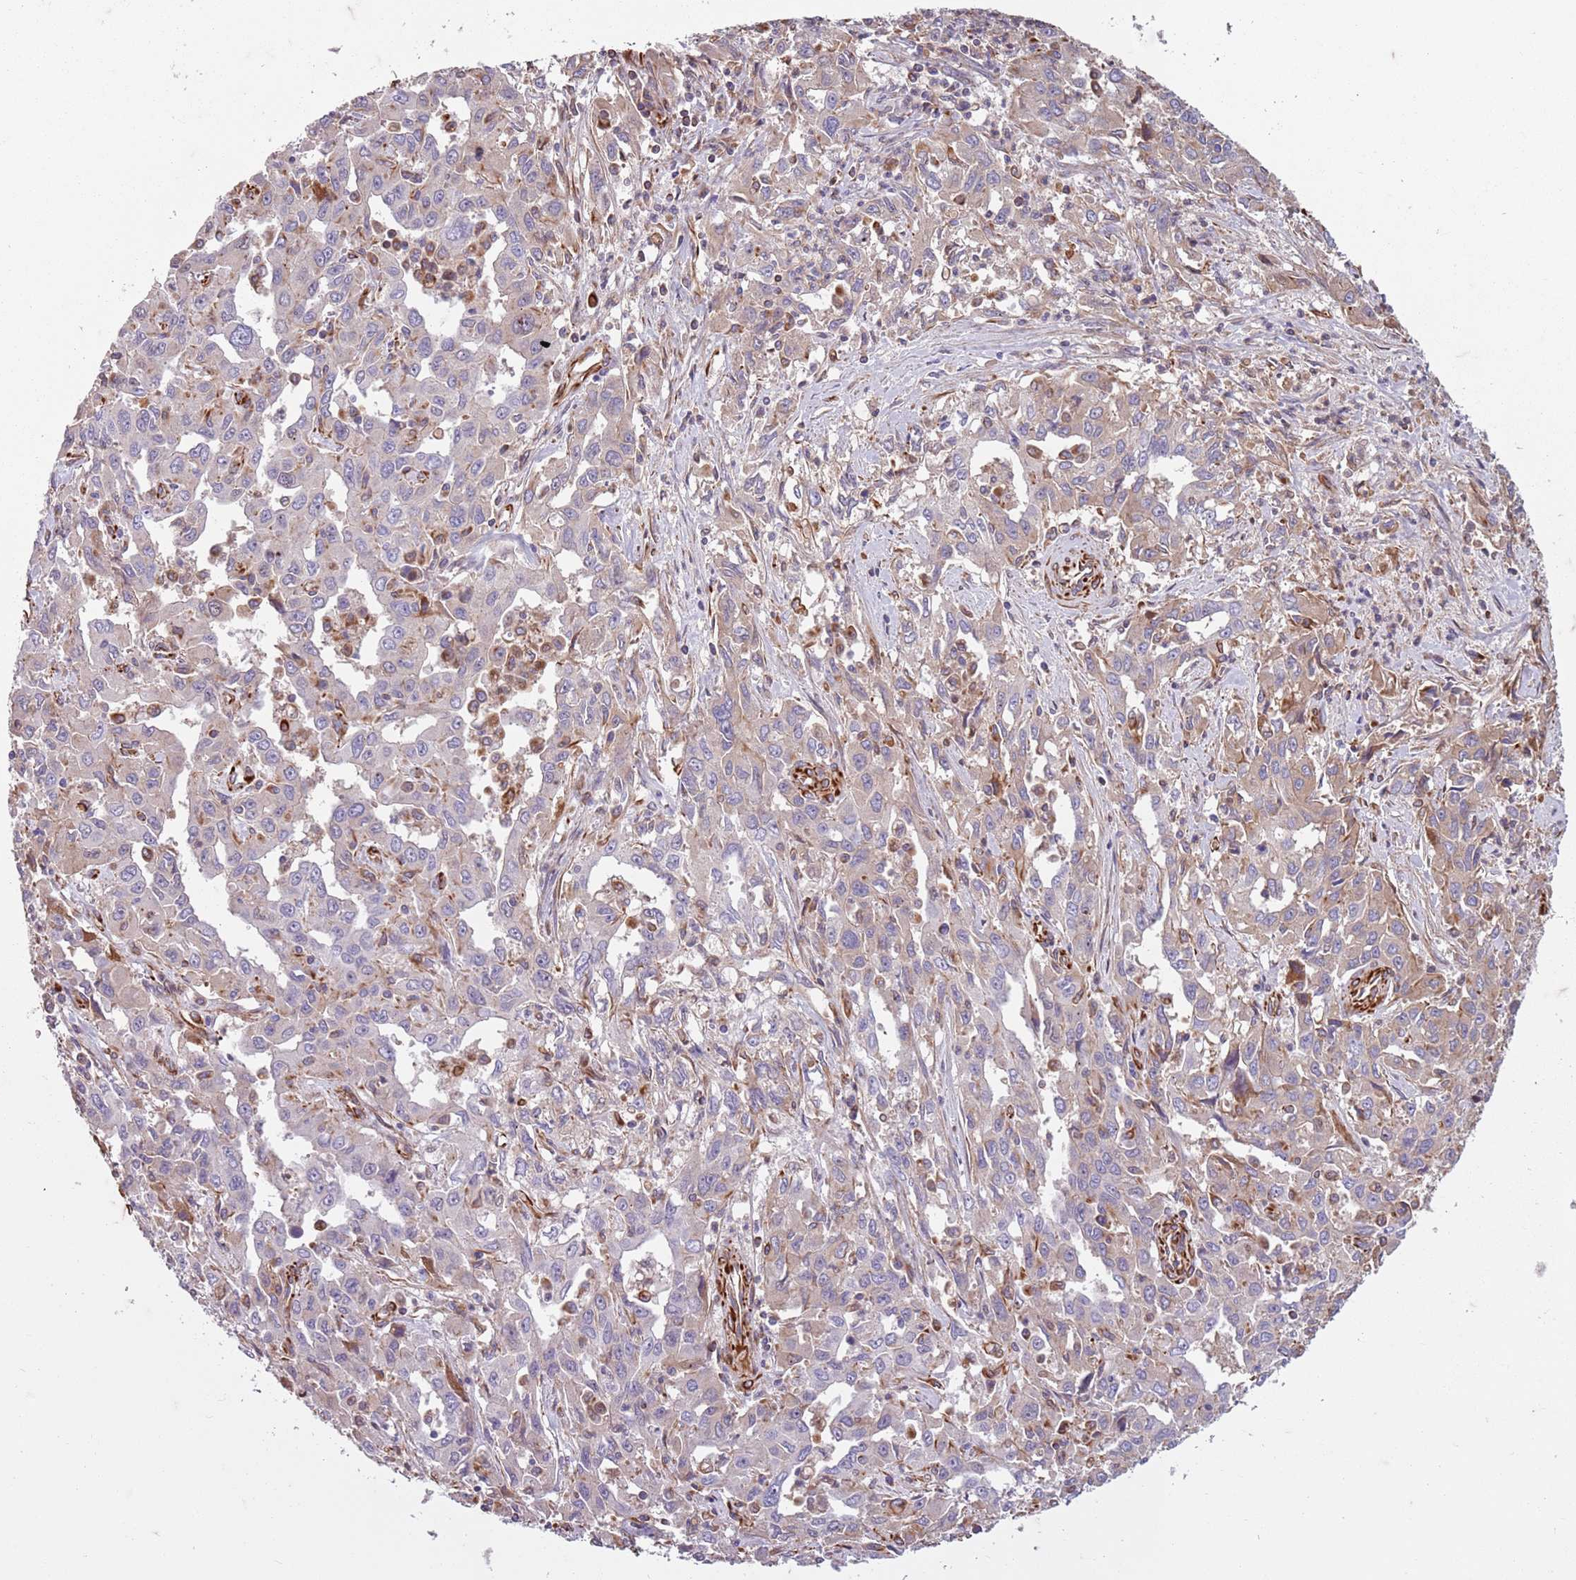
{"staining": {"intensity": "weak", "quantity": "25%-75%", "location": "cytoplasmic/membranous"}, "tissue": "liver cancer", "cell_type": "Tumor cells", "image_type": "cancer", "snomed": [{"axis": "morphology", "description": "Carcinoma, Hepatocellular, NOS"}, {"axis": "topography", "description": "Liver"}], "caption": "An immunohistochemistry image of neoplastic tissue is shown. Protein staining in brown shows weak cytoplasmic/membranous positivity in liver hepatocellular carcinoma within tumor cells.", "gene": "TAS2R38", "patient": {"sex": "male", "age": 63}}